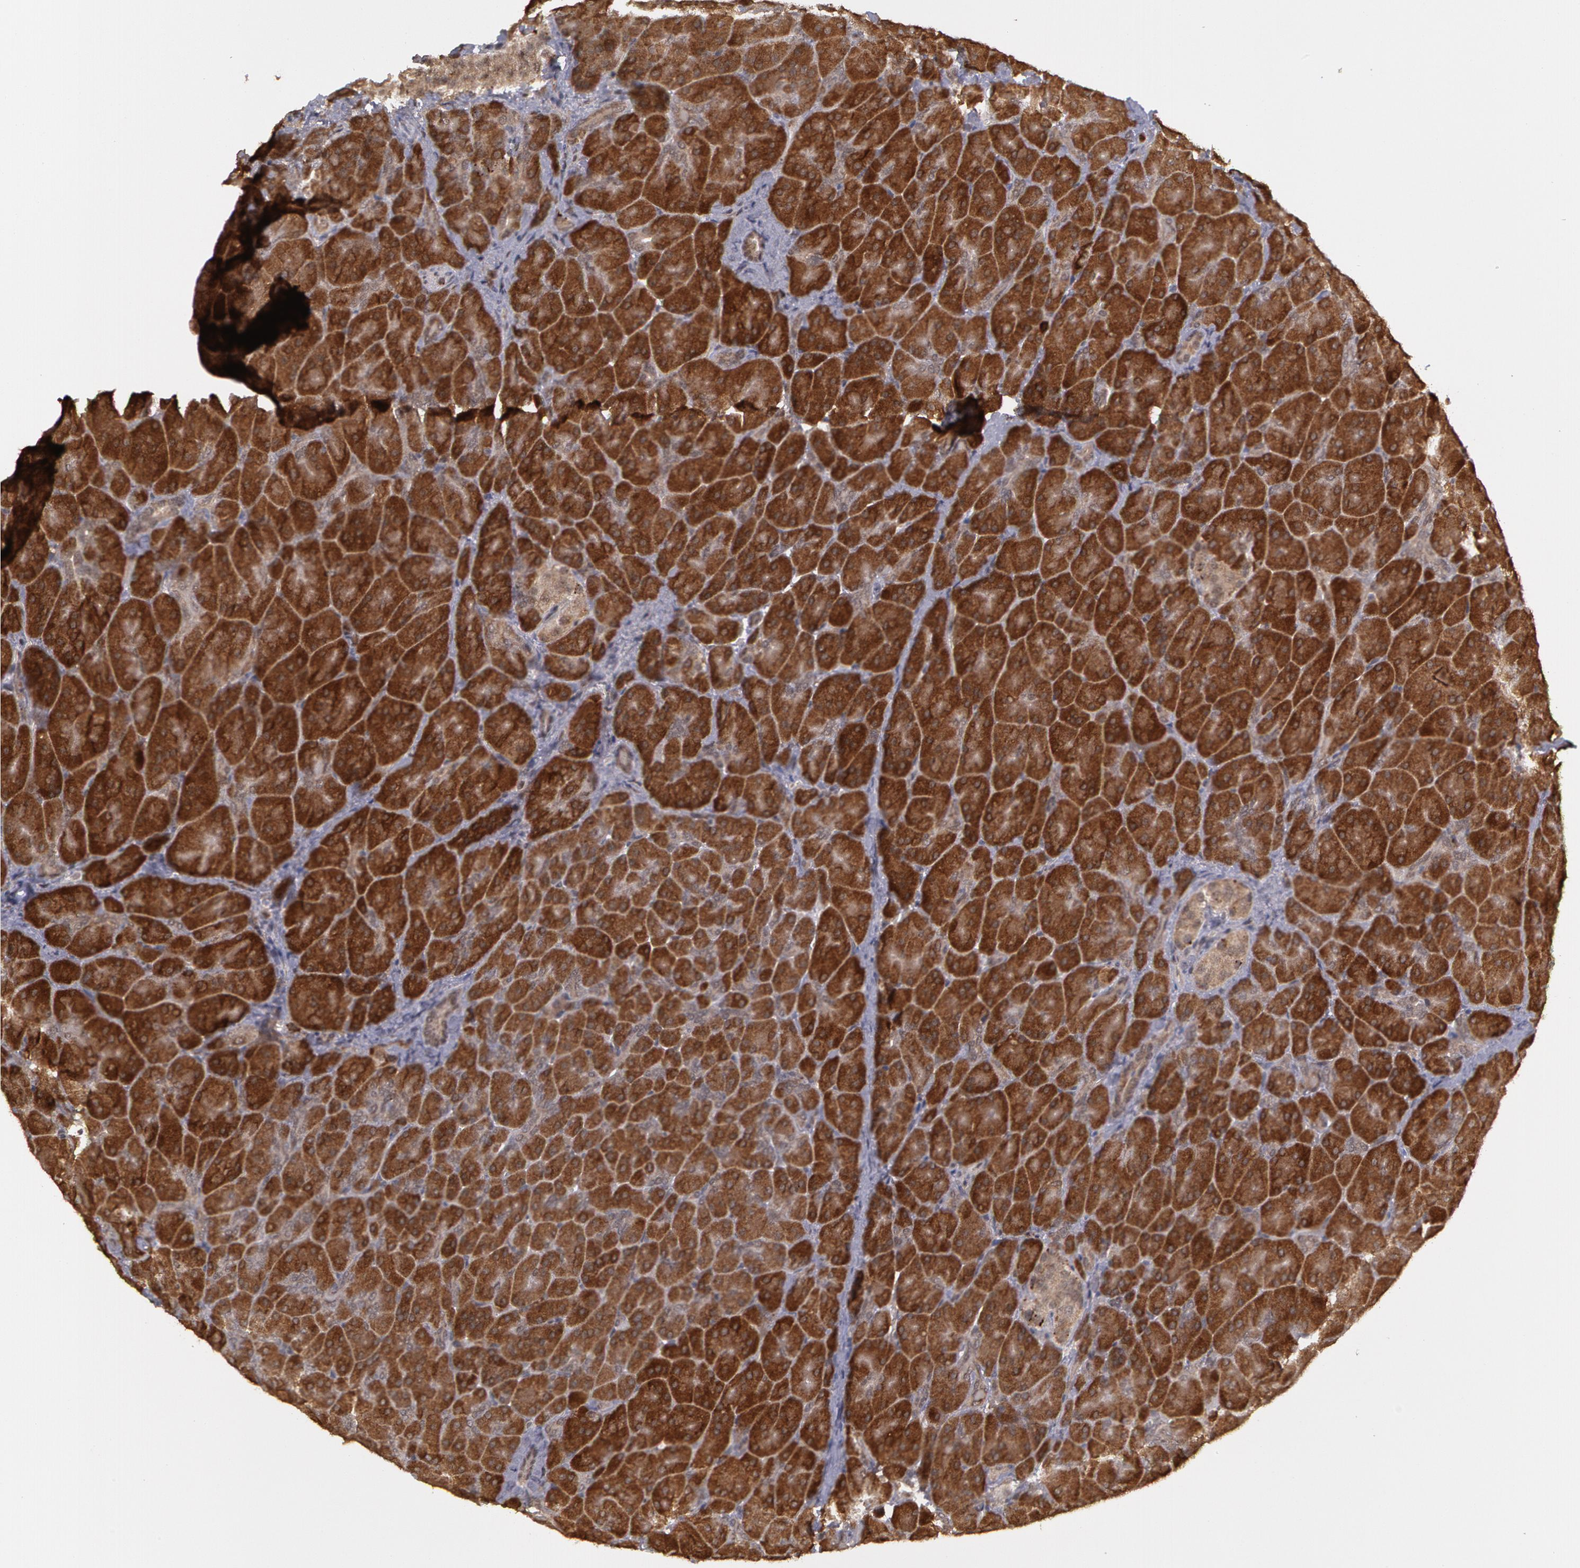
{"staining": {"intensity": "strong", "quantity": ">75%", "location": "cytoplasmic/membranous"}, "tissue": "pancreas", "cell_type": "Exocrine glandular cells", "image_type": "normal", "snomed": [{"axis": "morphology", "description": "Normal tissue, NOS"}, {"axis": "topography", "description": "Pancreas"}], "caption": "The immunohistochemical stain shows strong cytoplasmic/membranous expression in exocrine glandular cells of normal pancreas.", "gene": "GLIS1", "patient": {"sex": "male", "age": 66}}